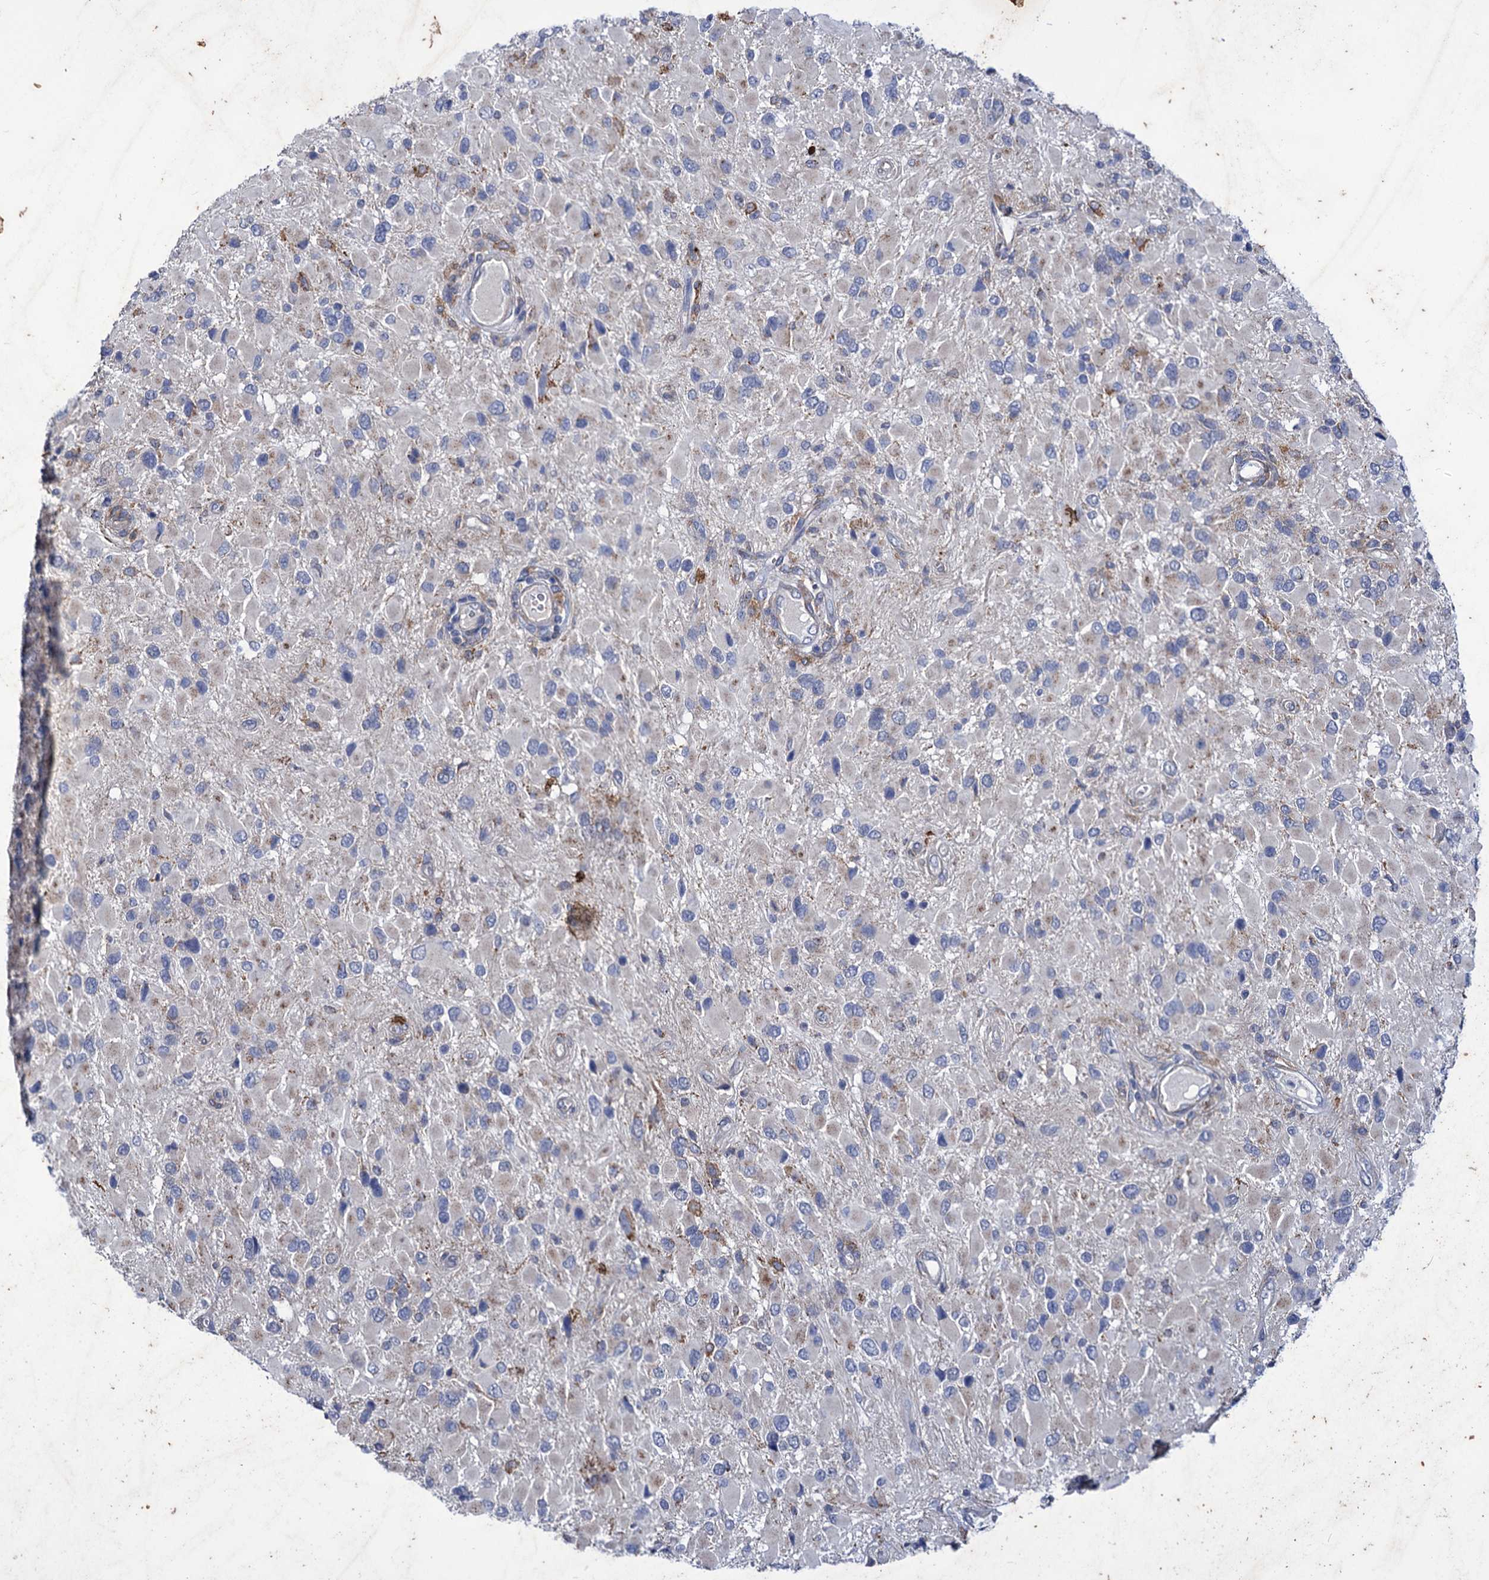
{"staining": {"intensity": "negative", "quantity": "none", "location": "none"}, "tissue": "glioma", "cell_type": "Tumor cells", "image_type": "cancer", "snomed": [{"axis": "morphology", "description": "Glioma, malignant, High grade"}, {"axis": "topography", "description": "Brain"}], "caption": "High power microscopy histopathology image of an immunohistochemistry (IHC) micrograph of malignant glioma (high-grade), revealing no significant positivity in tumor cells.", "gene": "AXL", "patient": {"sex": "male", "age": 53}}